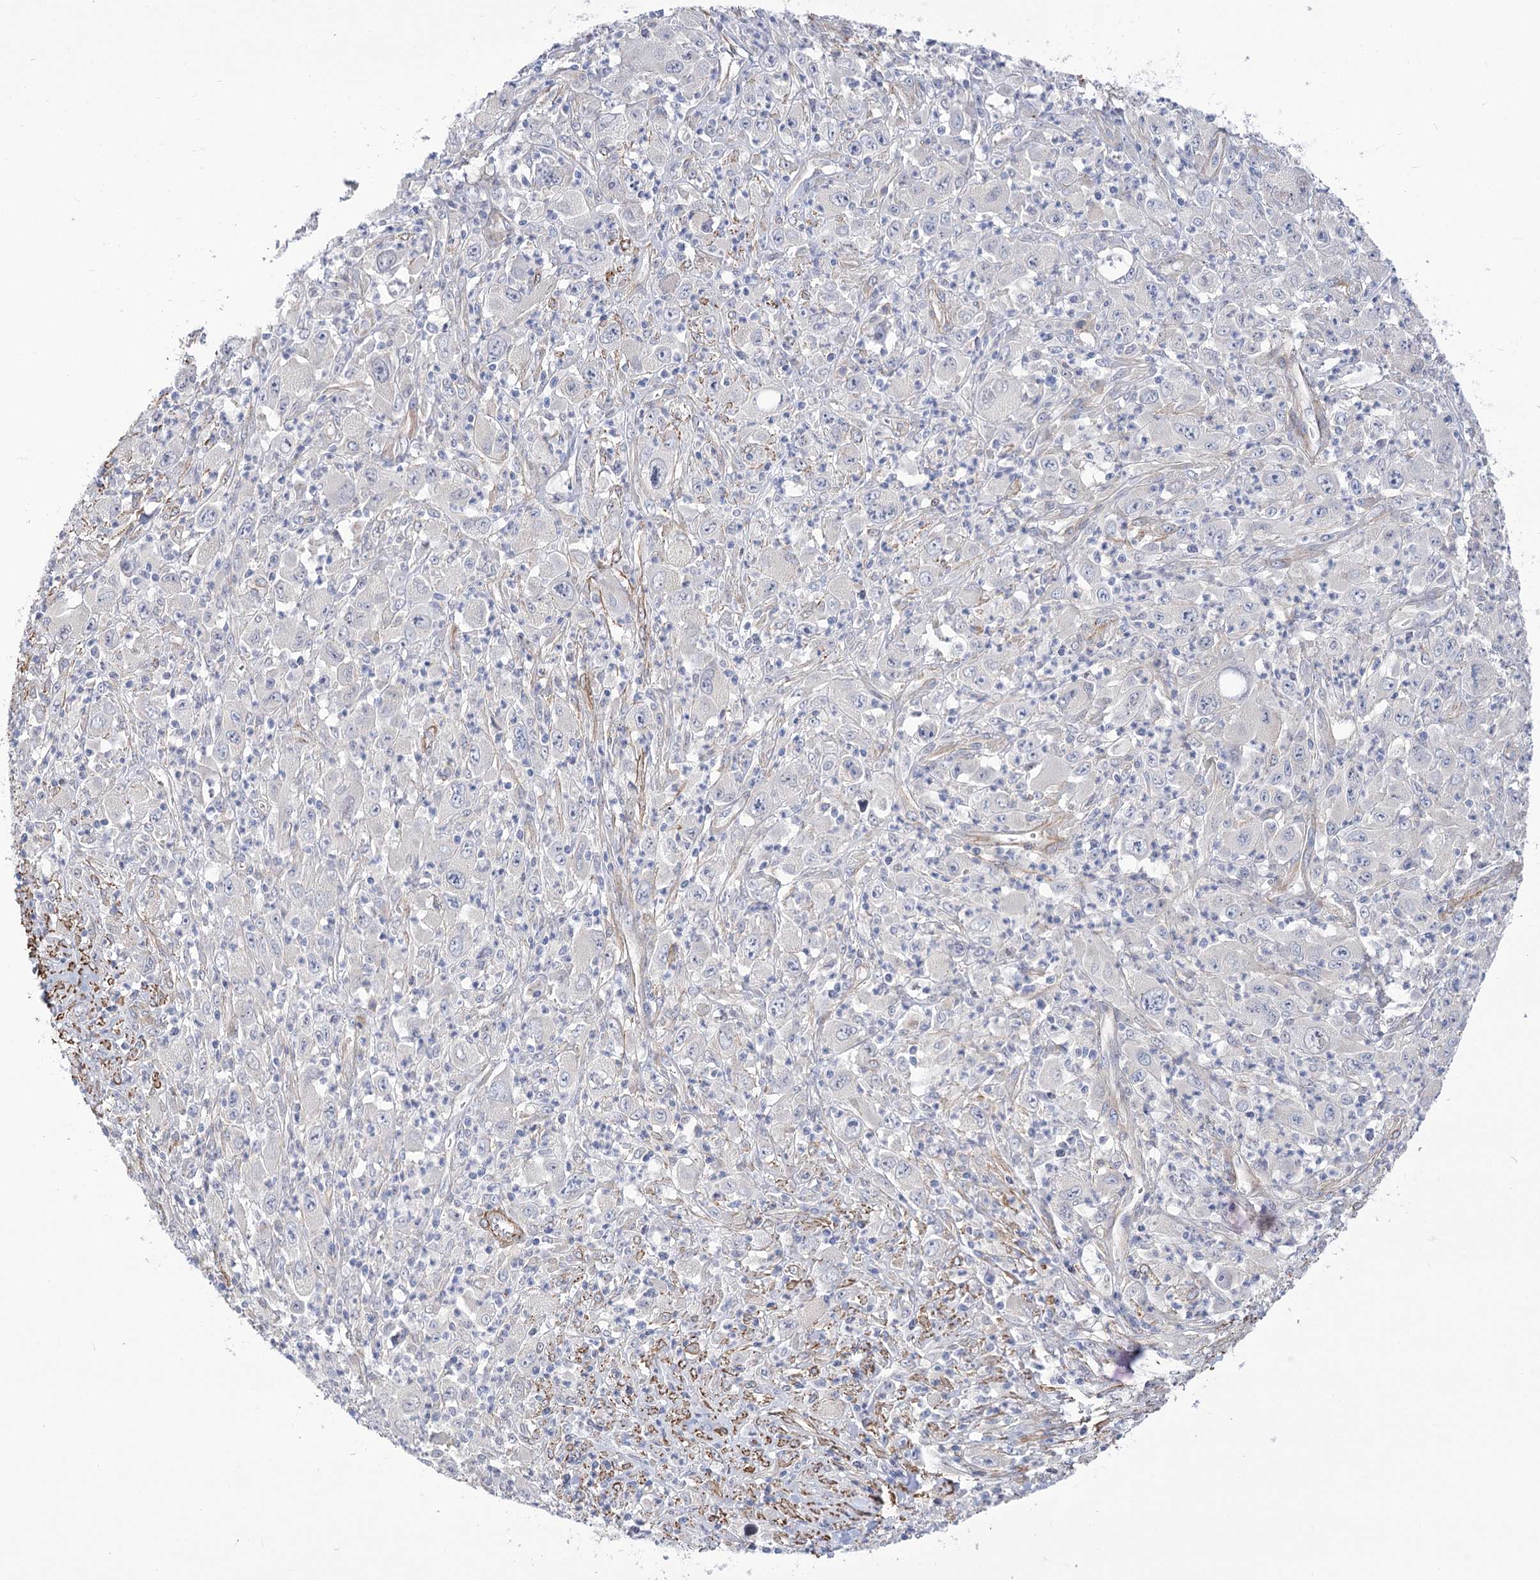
{"staining": {"intensity": "negative", "quantity": "none", "location": "none"}, "tissue": "melanoma", "cell_type": "Tumor cells", "image_type": "cancer", "snomed": [{"axis": "morphology", "description": "Malignant melanoma, Metastatic site"}, {"axis": "topography", "description": "Skin"}], "caption": "High power microscopy micrograph of an immunohistochemistry (IHC) image of melanoma, revealing no significant positivity in tumor cells.", "gene": "WASHC3", "patient": {"sex": "female", "age": 56}}